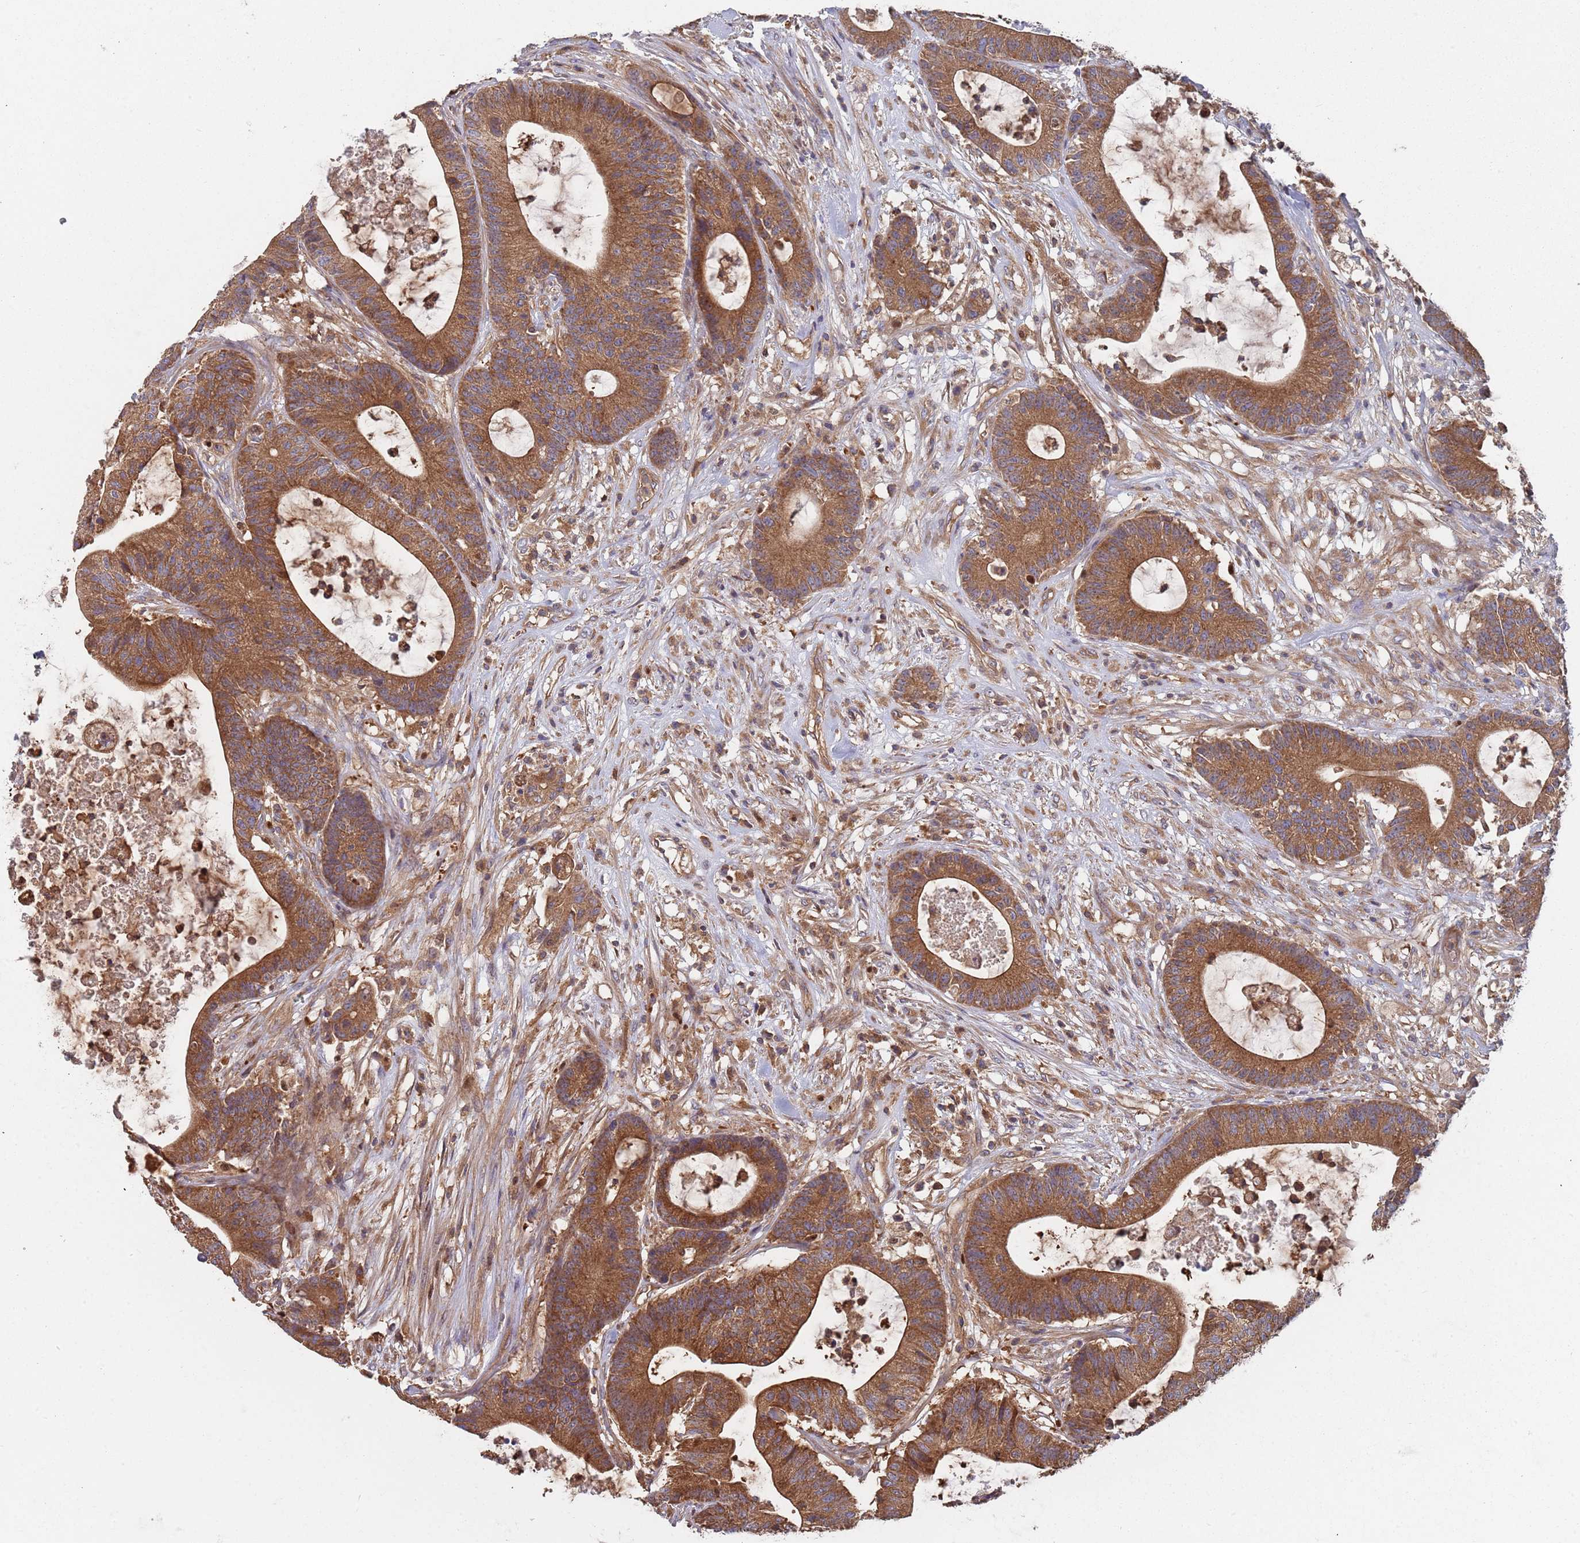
{"staining": {"intensity": "strong", "quantity": ">75%", "location": "cytoplasmic/membranous"}, "tissue": "colorectal cancer", "cell_type": "Tumor cells", "image_type": "cancer", "snomed": [{"axis": "morphology", "description": "Adenocarcinoma, NOS"}, {"axis": "topography", "description": "Colon"}], "caption": "Brown immunohistochemical staining in human adenocarcinoma (colorectal) demonstrates strong cytoplasmic/membranous positivity in approximately >75% of tumor cells.", "gene": "GDI2", "patient": {"sex": "female", "age": 84}}